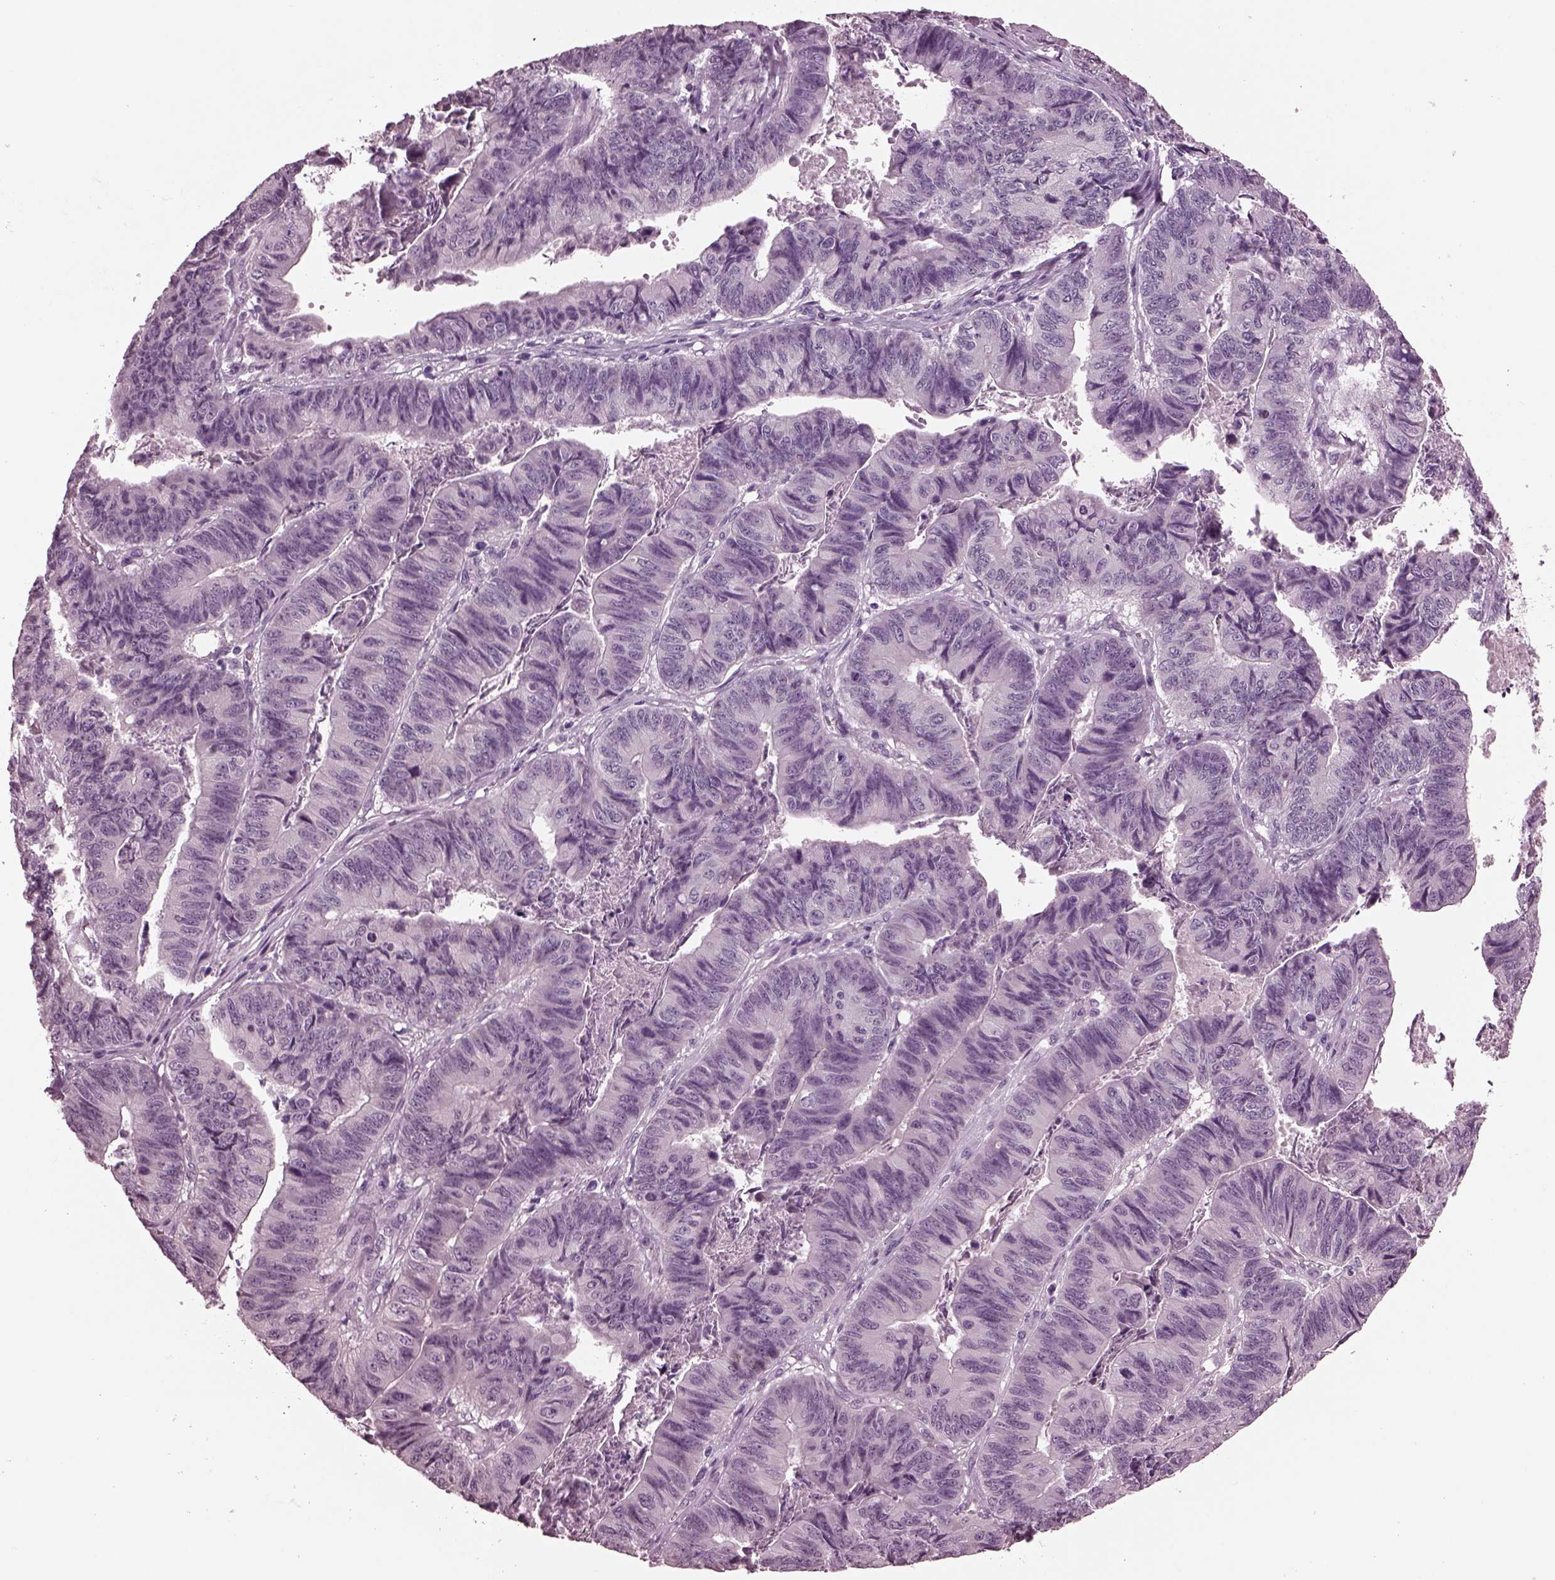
{"staining": {"intensity": "negative", "quantity": "none", "location": "none"}, "tissue": "stomach cancer", "cell_type": "Tumor cells", "image_type": "cancer", "snomed": [{"axis": "morphology", "description": "Adenocarcinoma, NOS"}, {"axis": "topography", "description": "Stomach, lower"}], "caption": "An image of stomach cancer (adenocarcinoma) stained for a protein displays no brown staining in tumor cells.", "gene": "MIB2", "patient": {"sex": "male", "age": 77}}